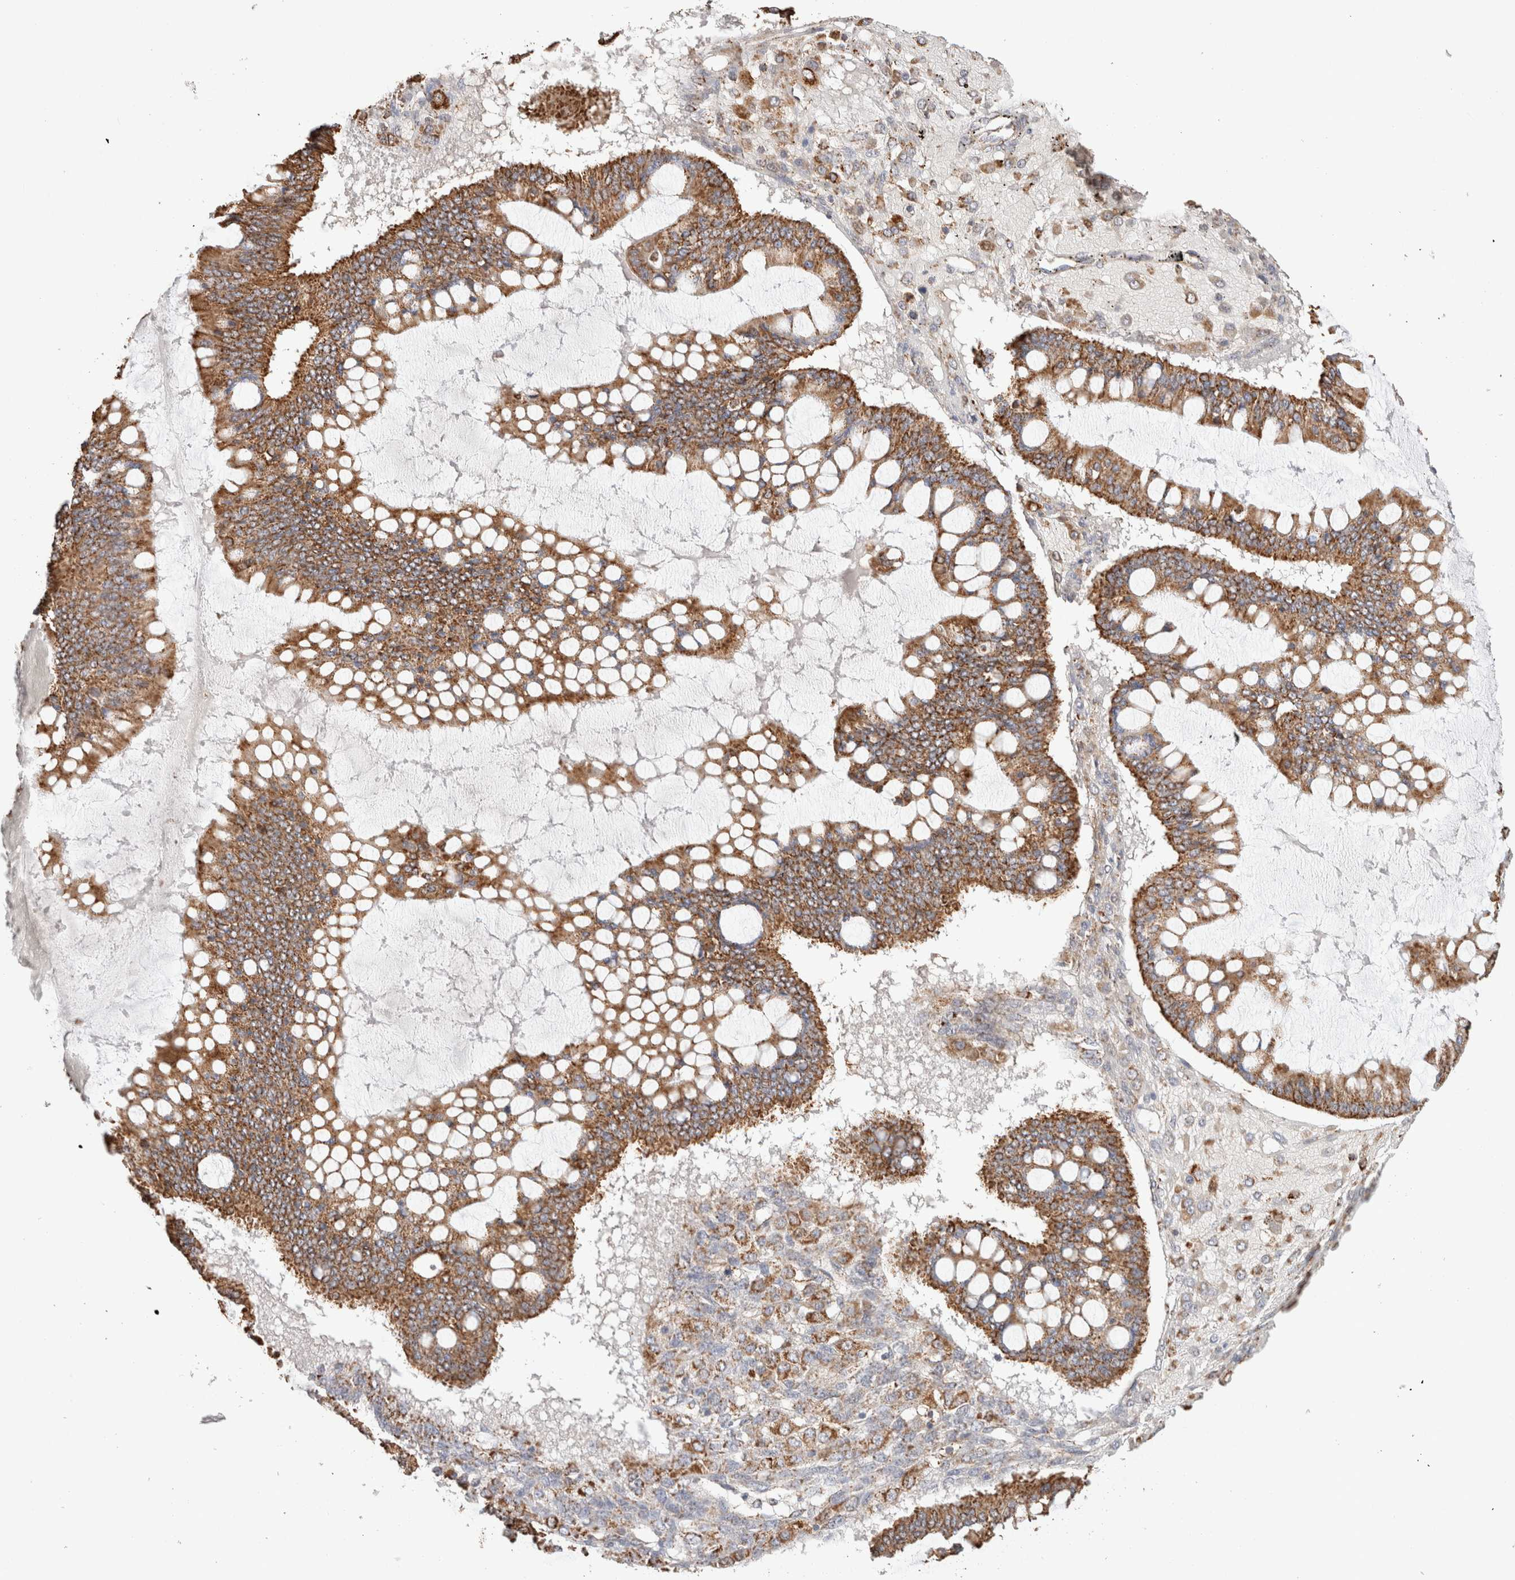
{"staining": {"intensity": "moderate", "quantity": ">75%", "location": "cytoplasmic/membranous"}, "tissue": "ovarian cancer", "cell_type": "Tumor cells", "image_type": "cancer", "snomed": [{"axis": "morphology", "description": "Cystadenocarcinoma, mucinous, NOS"}, {"axis": "topography", "description": "Ovary"}], "caption": "Mucinous cystadenocarcinoma (ovarian) stained with a protein marker shows moderate staining in tumor cells.", "gene": "C1QBP", "patient": {"sex": "female", "age": 73}}